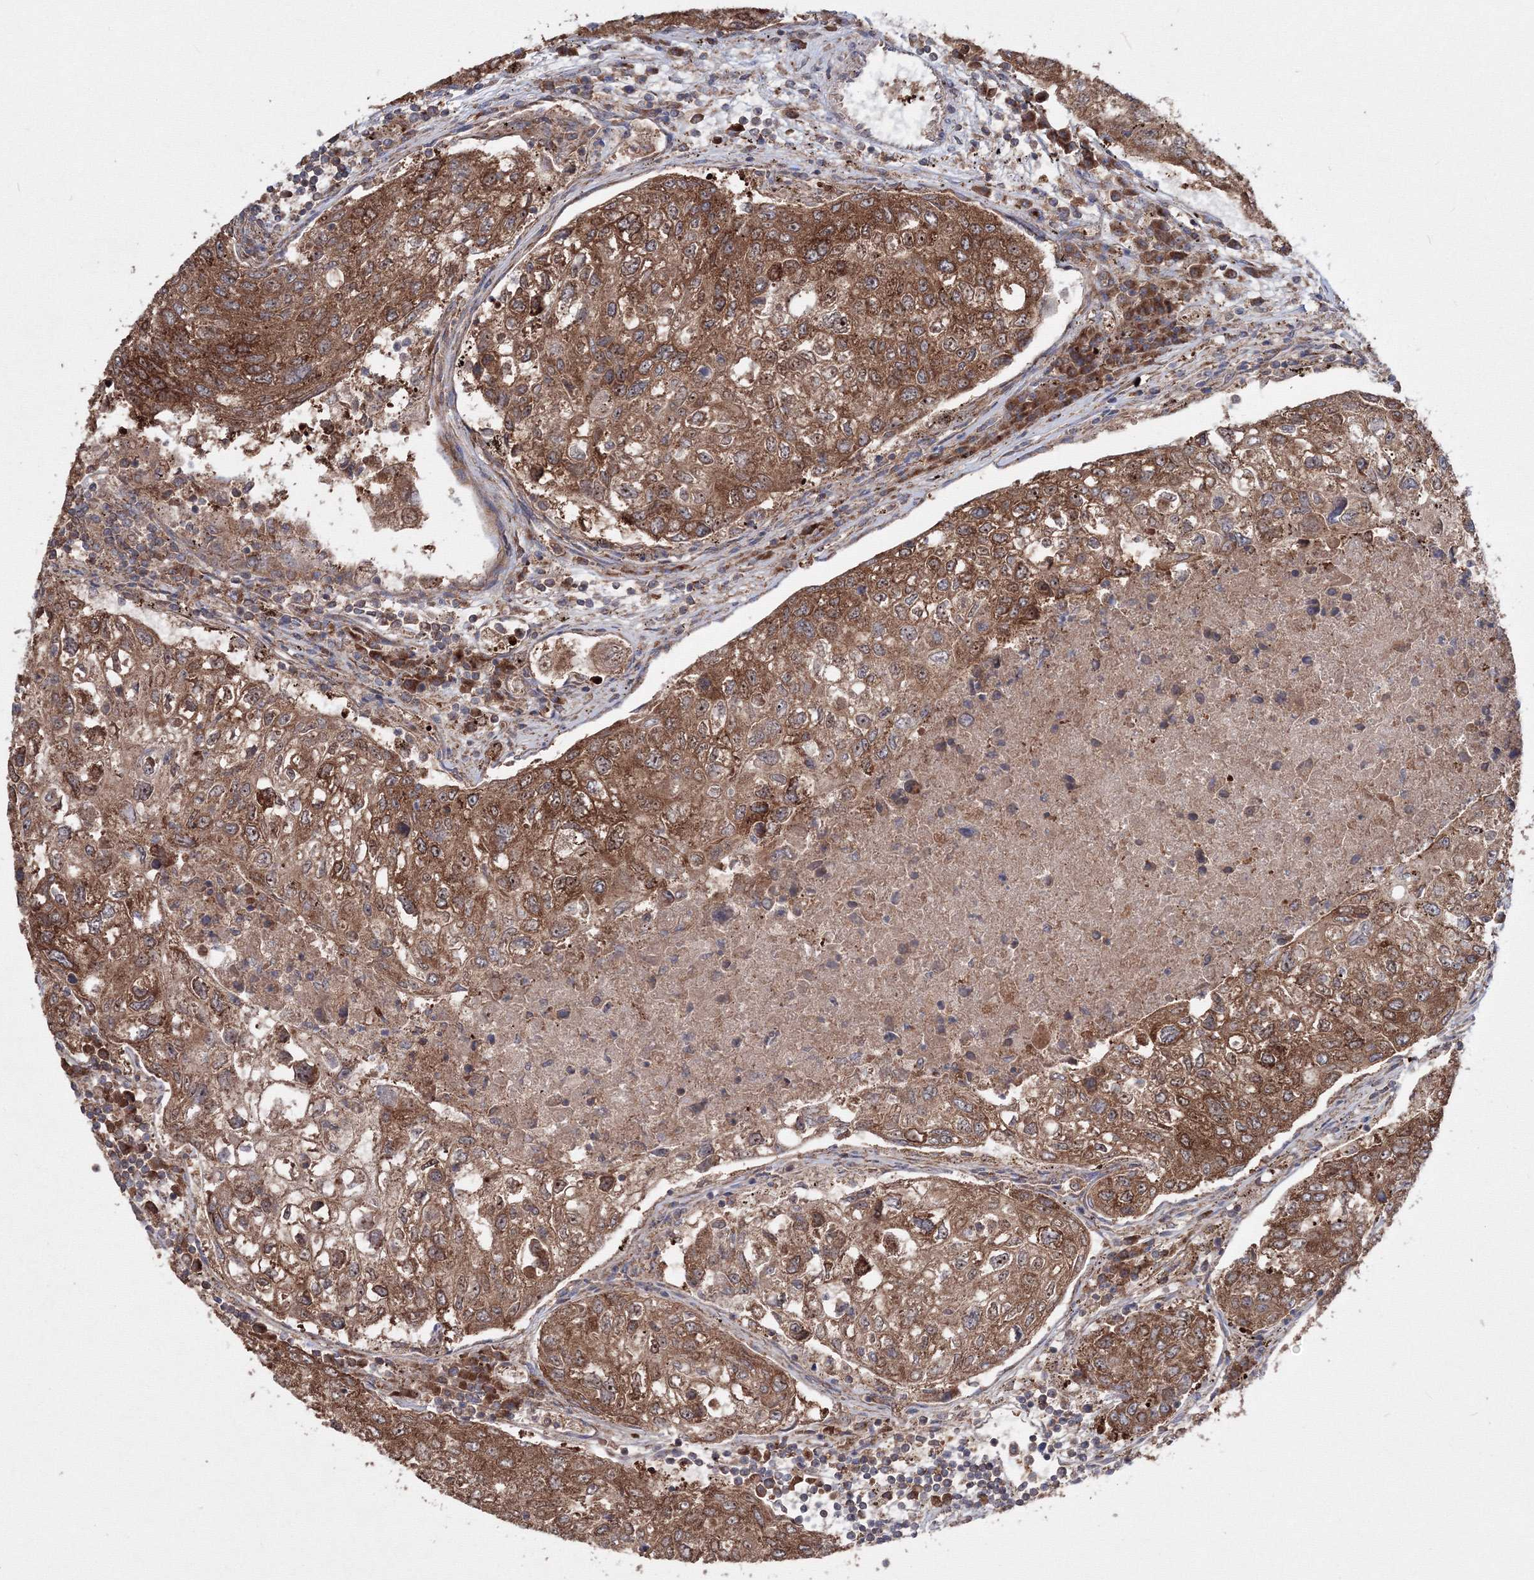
{"staining": {"intensity": "strong", "quantity": ">75%", "location": "cytoplasmic/membranous,nuclear"}, "tissue": "urothelial cancer", "cell_type": "Tumor cells", "image_type": "cancer", "snomed": [{"axis": "morphology", "description": "Urothelial carcinoma, High grade"}, {"axis": "topography", "description": "Lymph node"}, {"axis": "topography", "description": "Urinary bladder"}], "caption": "The micrograph displays a brown stain indicating the presence of a protein in the cytoplasmic/membranous and nuclear of tumor cells in high-grade urothelial carcinoma. (DAB (3,3'-diaminobenzidine) IHC with brightfield microscopy, high magnification).", "gene": "PEX13", "patient": {"sex": "male", "age": 51}}